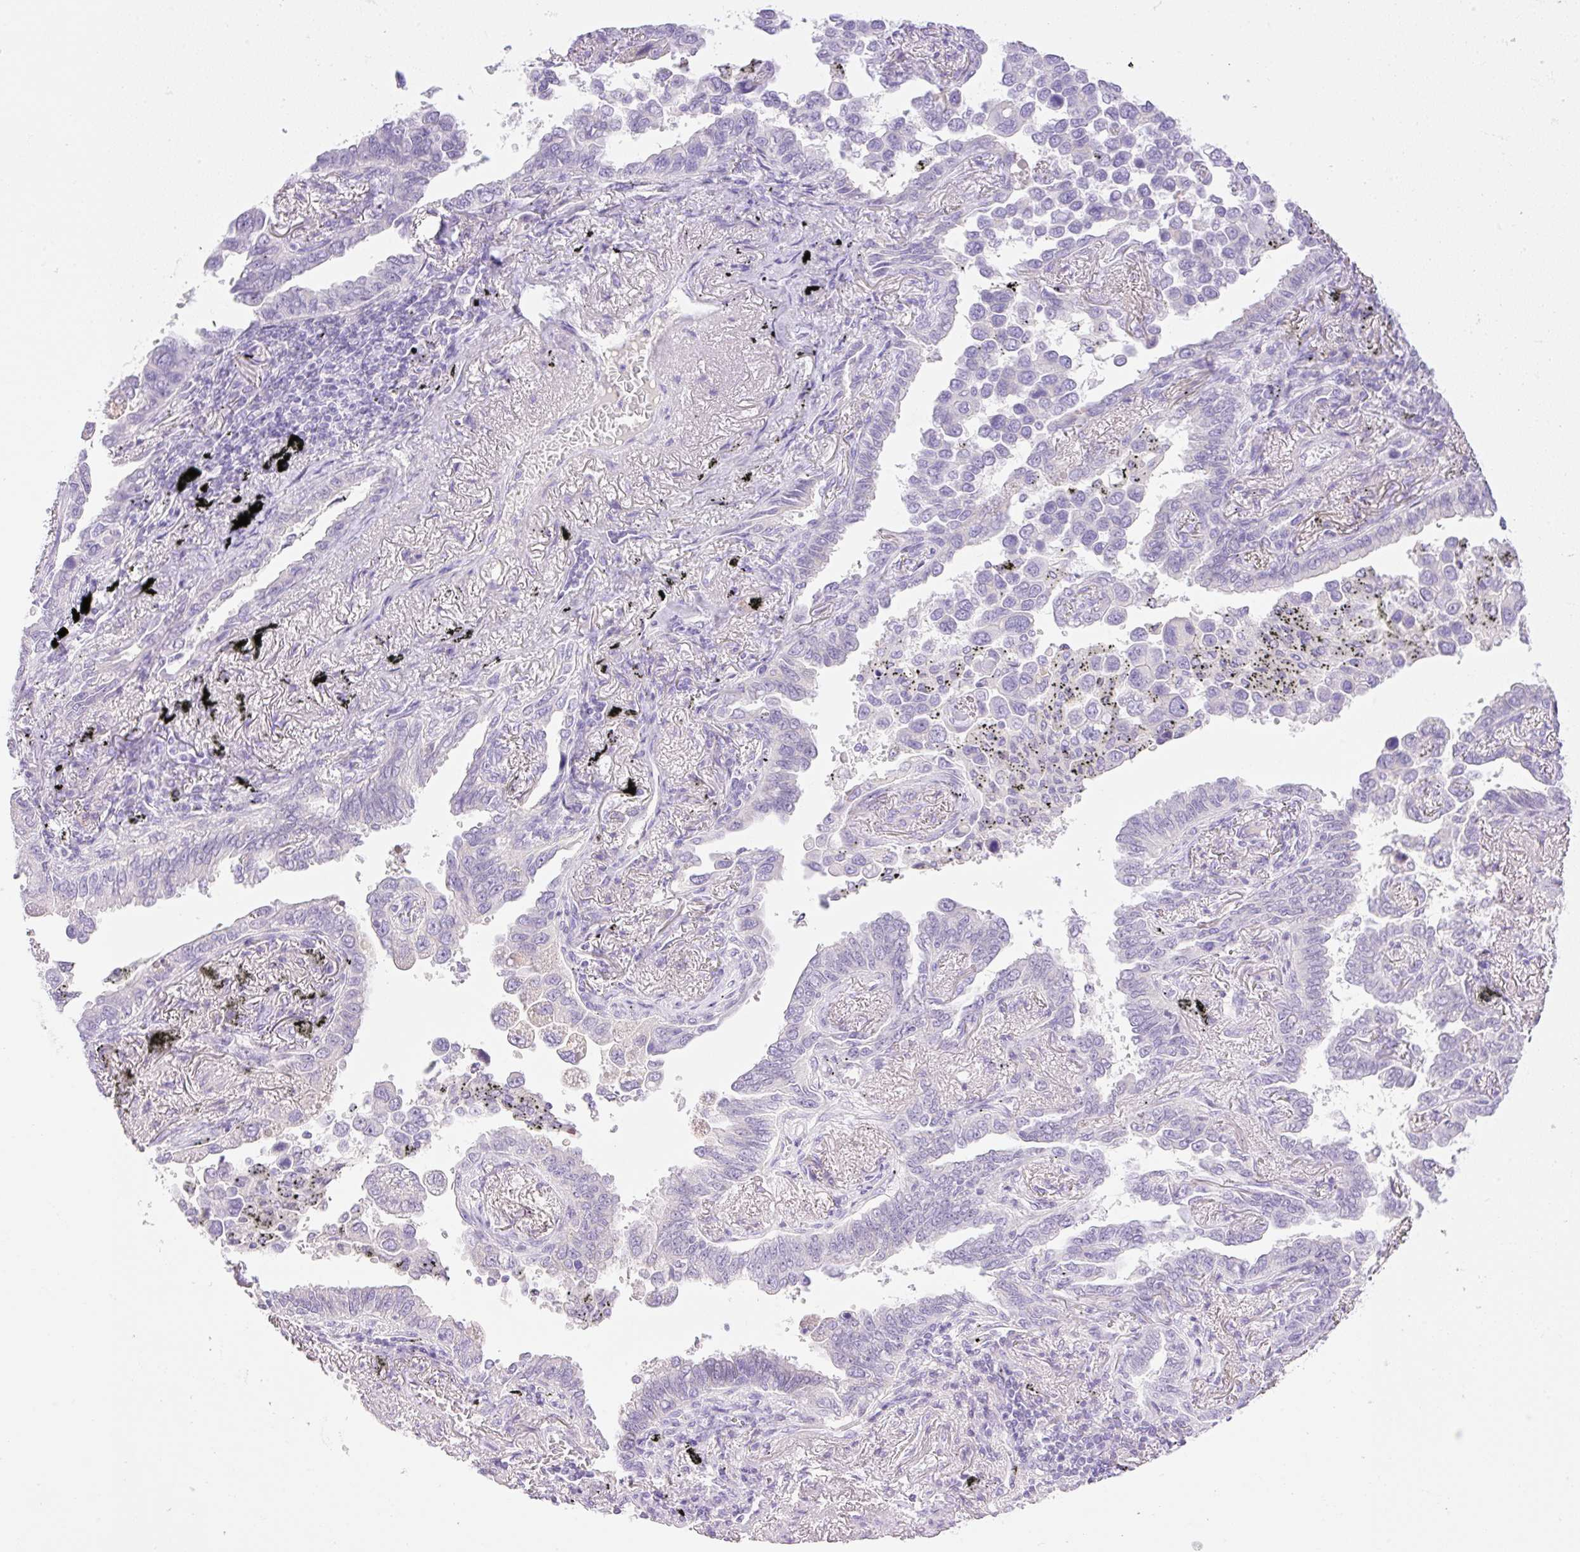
{"staining": {"intensity": "negative", "quantity": "none", "location": "none"}, "tissue": "lung cancer", "cell_type": "Tumor cells", "image_type": "cancer", "snomed": [{"axis": "morphology", "description": "Adenocarcinoma, NOS"}, {"axis": "topography", "description": "Lung"}], "caption": "Immunohistochemistry image of lung cancer stained for a protein (brown), which displays no staining in tumor cells. (Stains: DAB (3,3'-diaminobenzidine) IHC with hematoxylin counter stain, Microscopy: brightfield microscopy at high magnification).", "gene": "PALM3", "patient": {"sex": "male", "age": 67}}